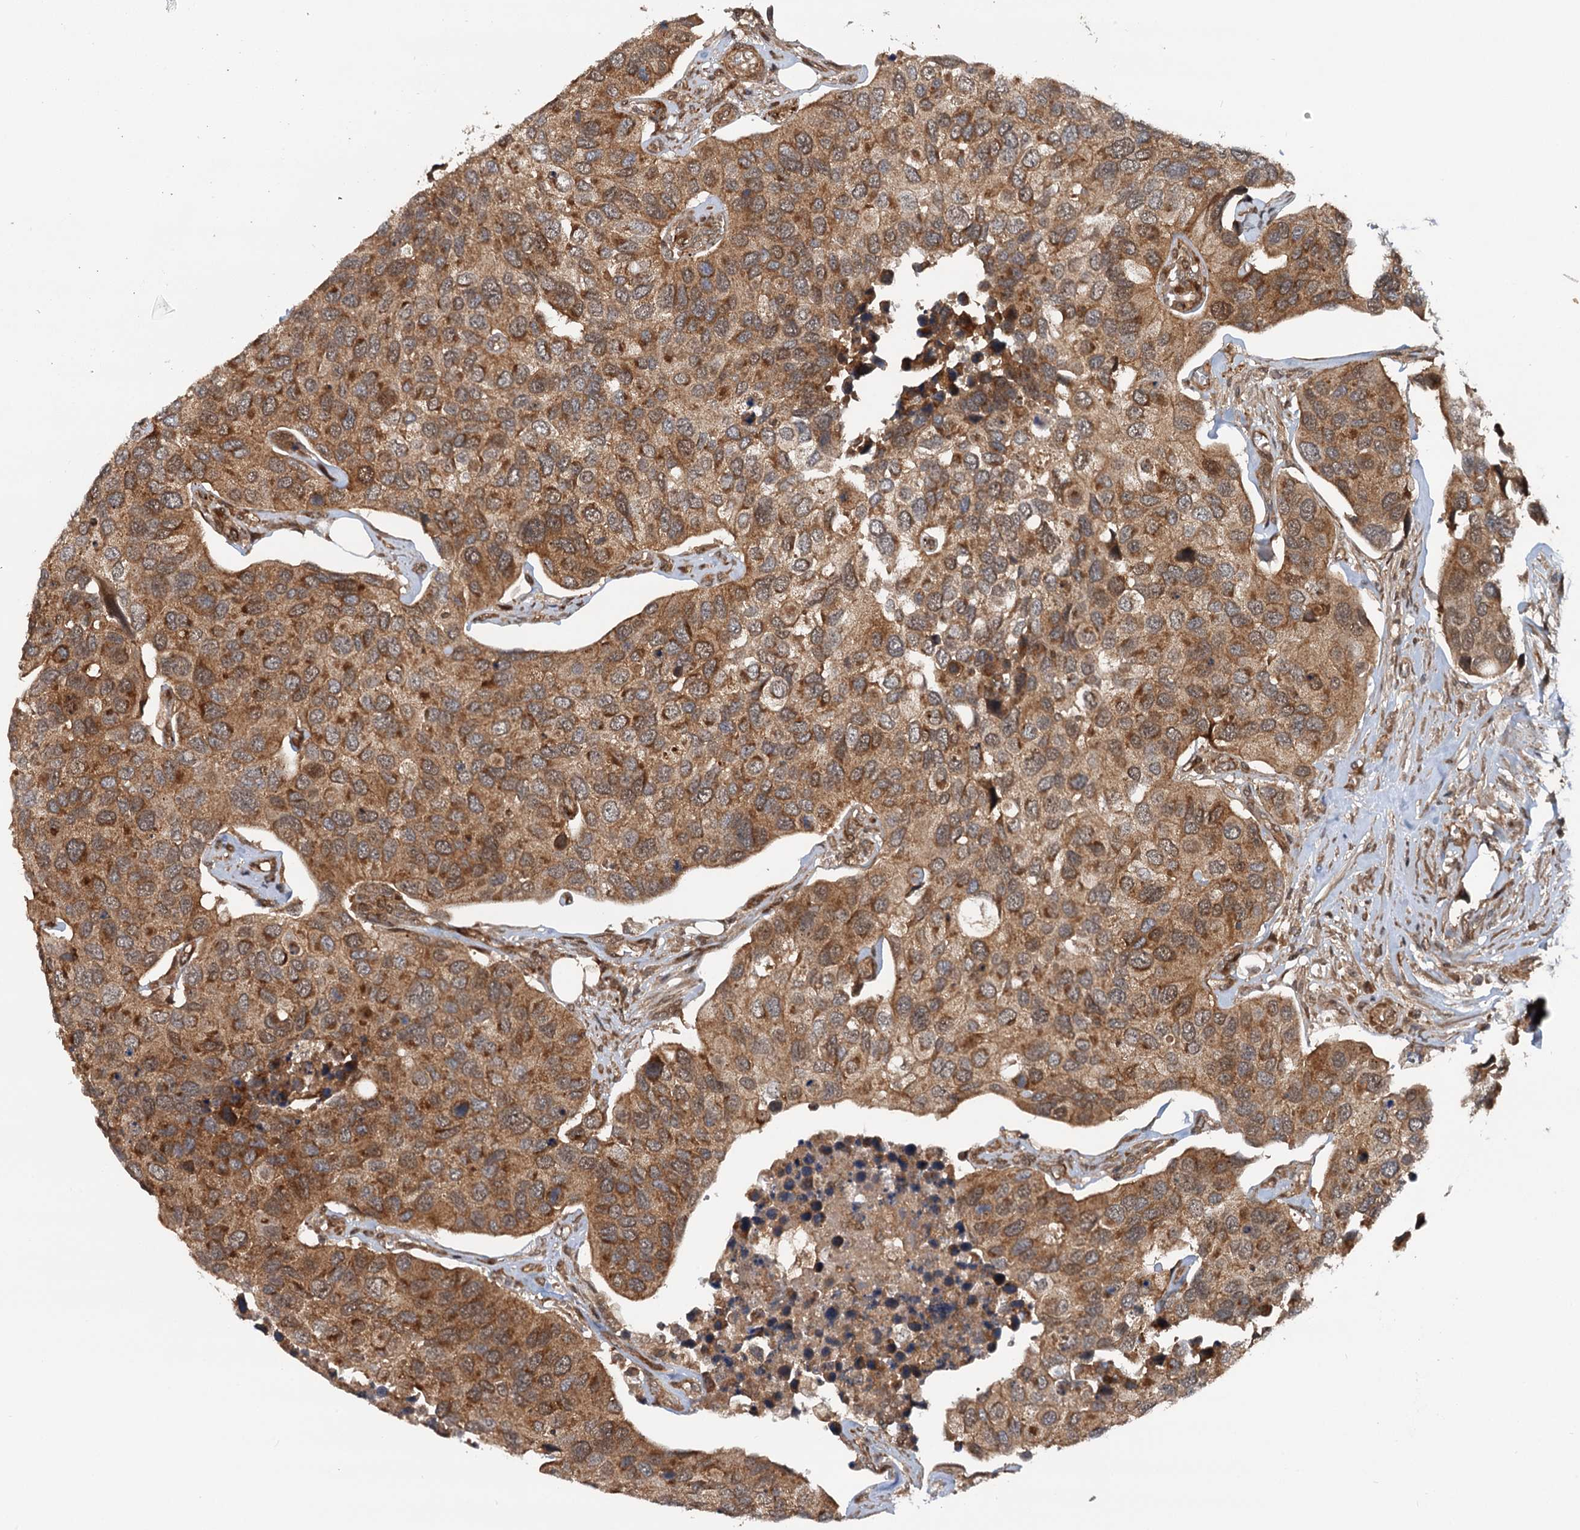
{"staining": {"intensity": "moderate", "quantity": ">75%", "location": "cytoplasmic/membranous"}, "tissue": "urothelial cancer", "cell_type": "Tumor cells", "image_type": "cancer", "snomed": [{"axis": "morphology", "description": "Urothelial carcinoma, High grade"}, {"axis": "topography", "description": "Urinary bladder"}], "caption": "This micrograph displays urothelial cancer stained with immunohistochemistry to label a protein in brown. The cytoplasmic/membranous of tumor cells show moderate positivity for the protein. Nuclei are counter-stained blue.", "gene": "STUB1", "patient": {"sex": "male", "age": 74}}